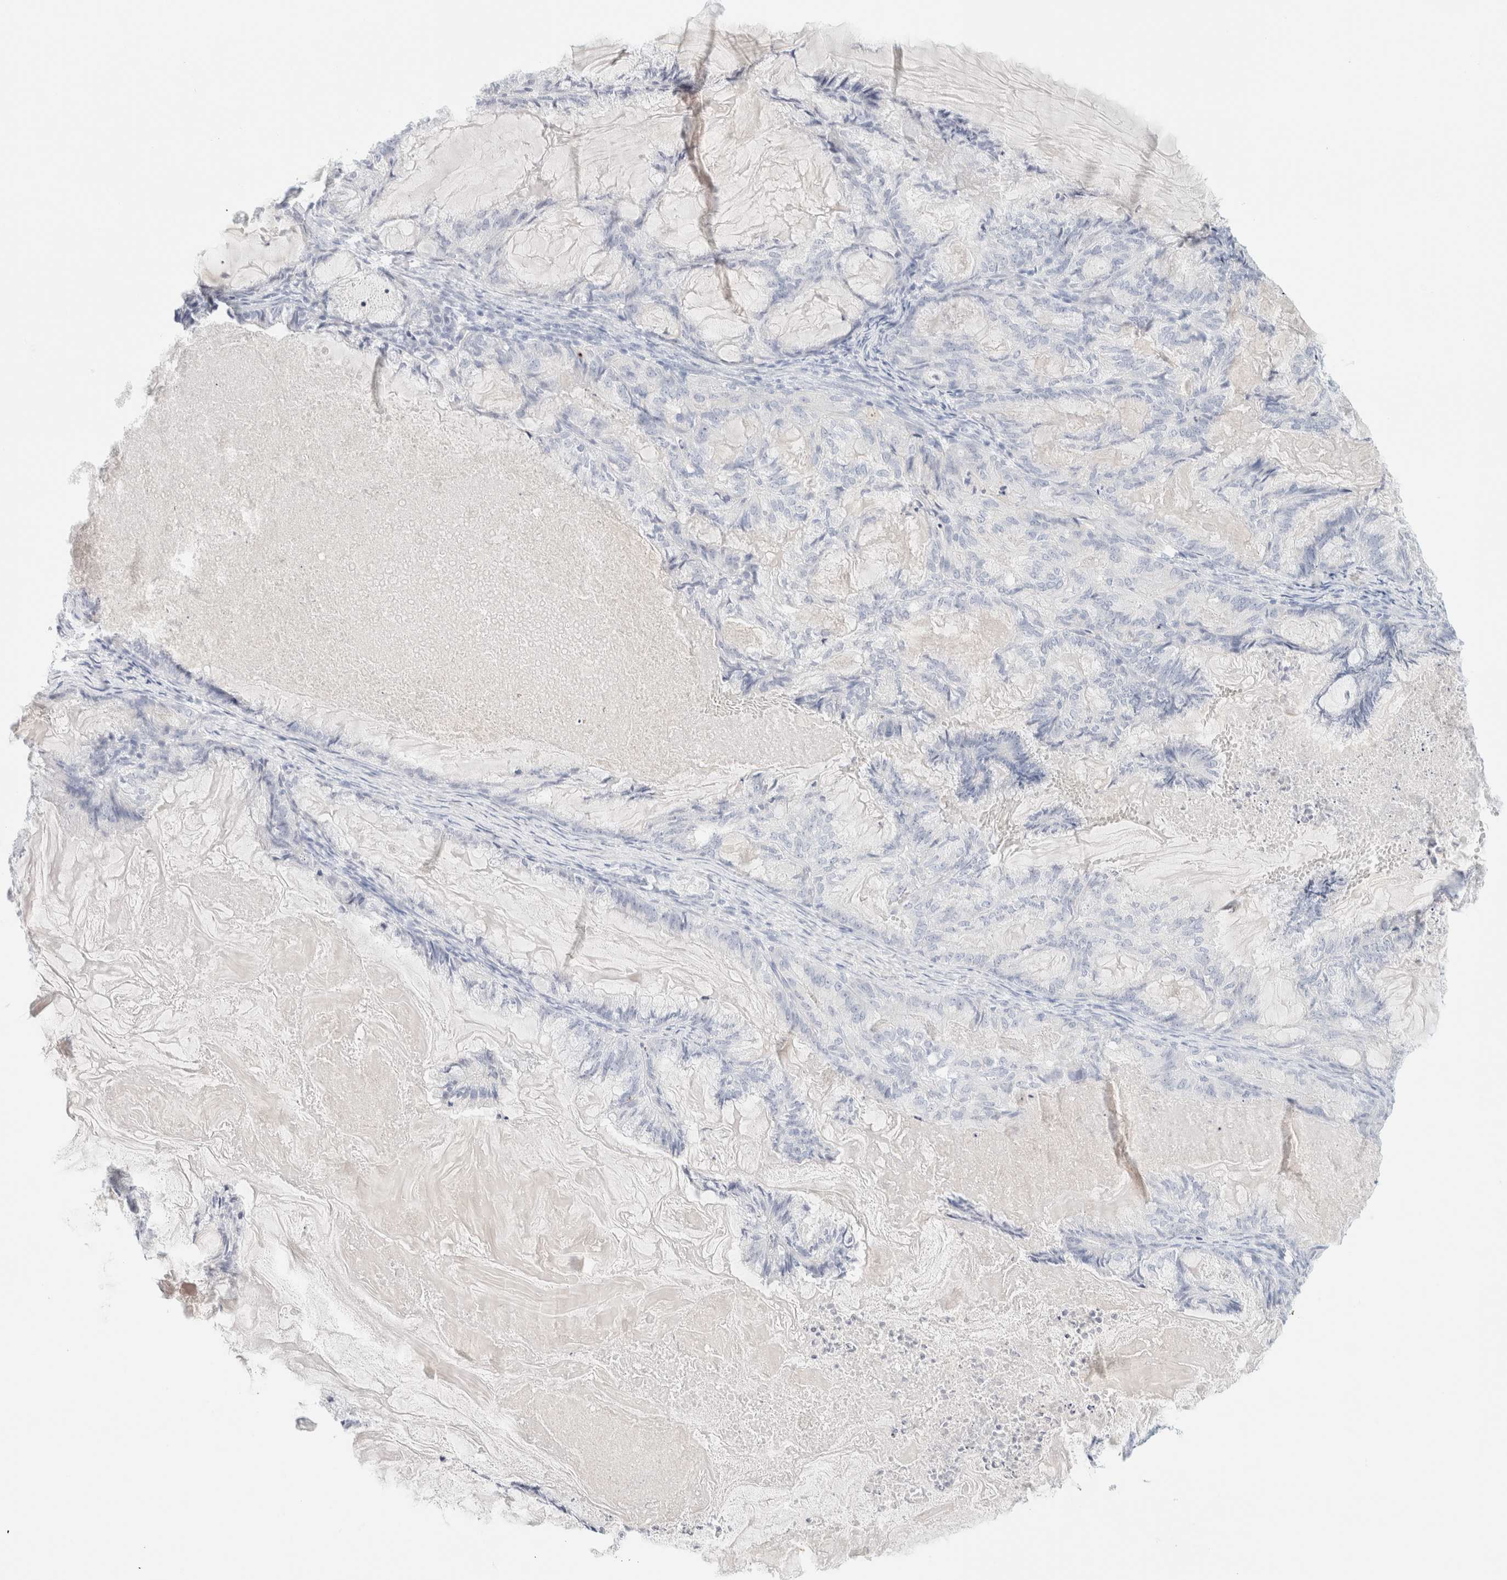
{"staining": {"intensity": "negative", "quantity": "none", "location": "none"}, "tissue": "endometrial cancer", "cell_type": "Tumor cells", "image_type": "cancer", "snomed": [{"axis": "morphology", "description": "Adenocarcinoma, NOS"}, {"axis": "topography", "description": "Endometrium"}], "caption": "Immunohistochemistry (IHC) micrograph of neoplastic tissue: human adenocarcinoma (endometrial) stained with DAB reveals no significant protein staining in tumor cells. (DAB immunohistochemistry (IHC), high magnification).", "gene": "HEXD", "patient": {"sex": "female", "age": 86}}